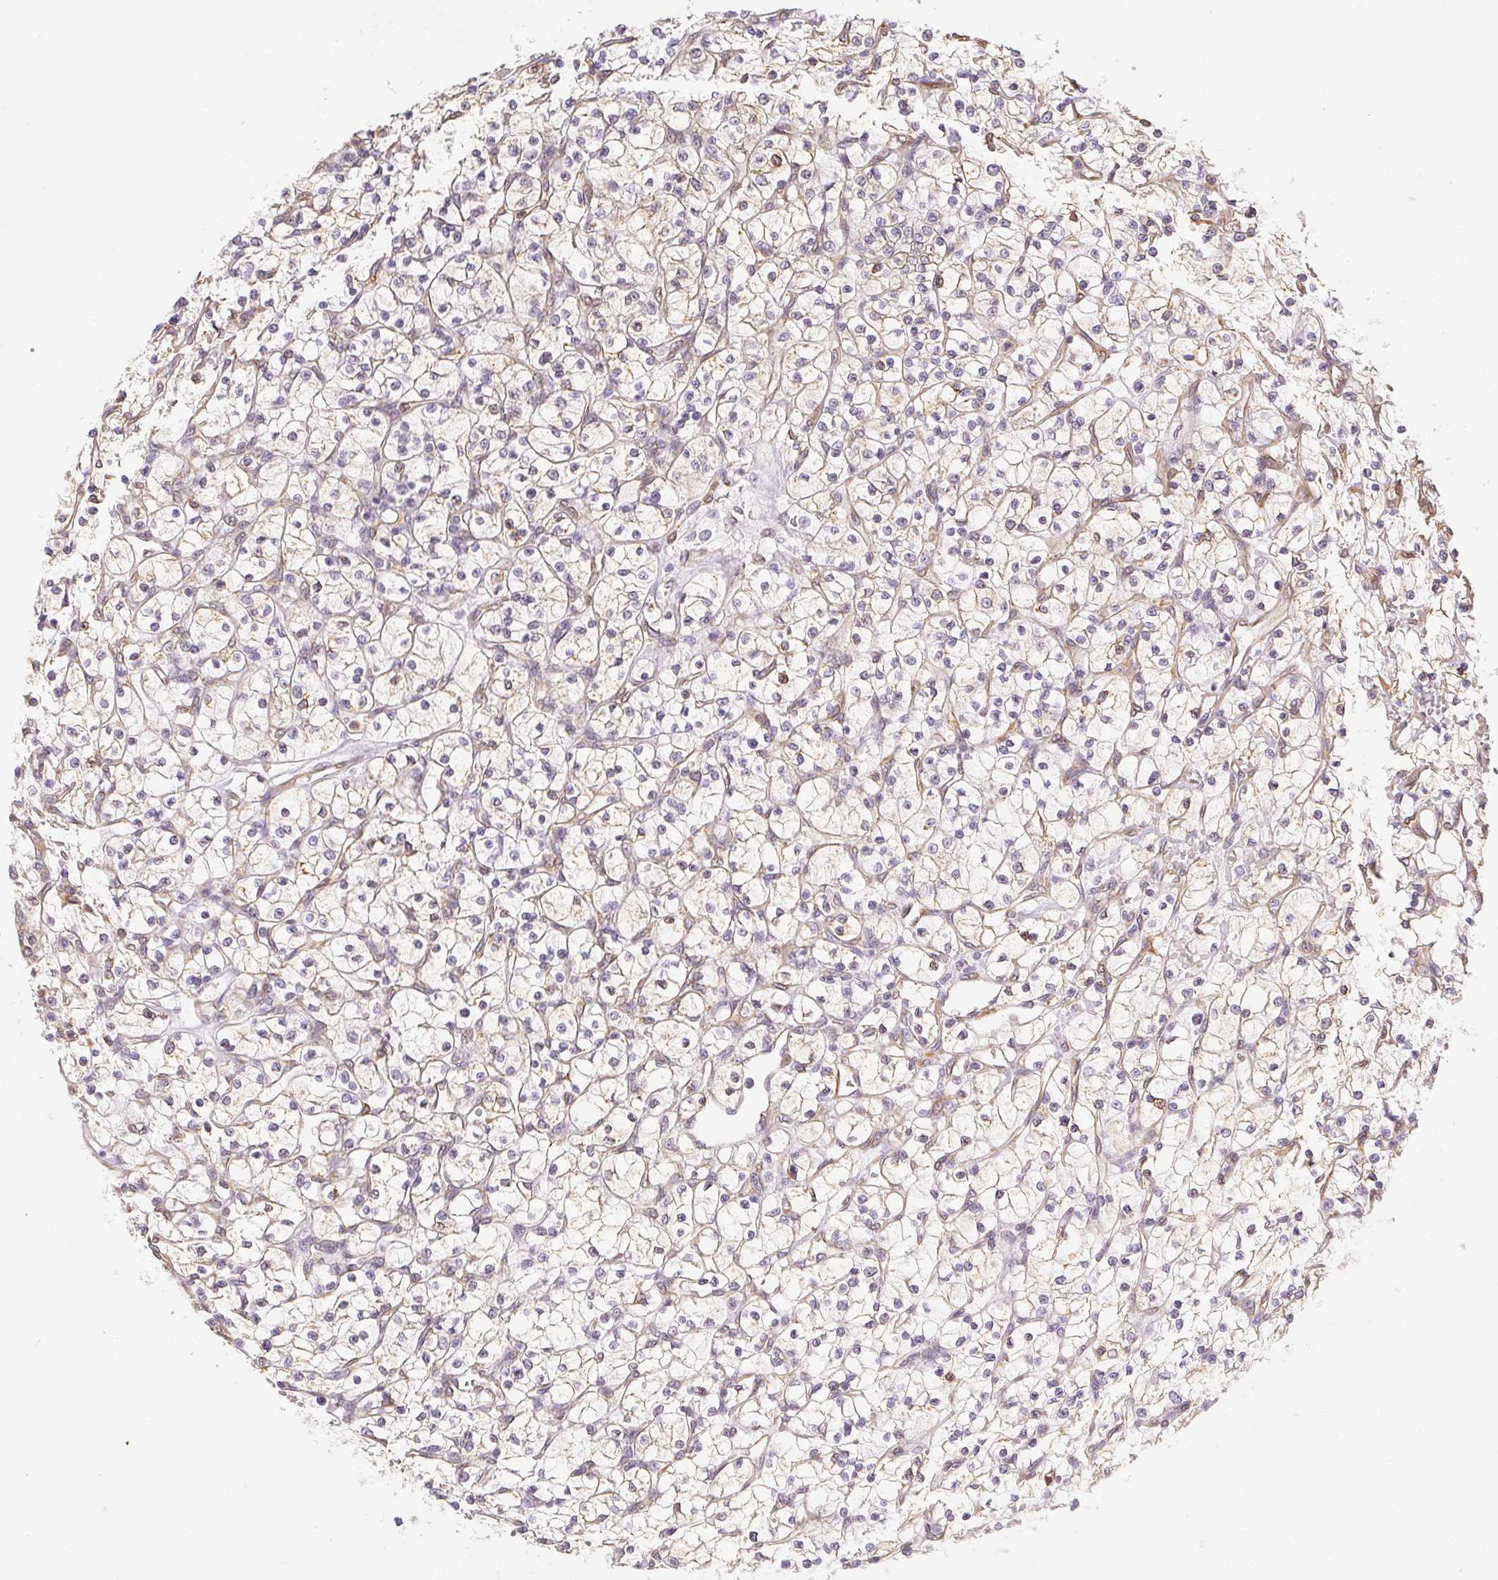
{"staining": {"intensity": "negative", "quantity": "none", "location": "none"}, "tissue": "renal cancer", "cell_type": "Tumor cells", "image_type": "cancer", "snomed": [{"axis": "morphology", "description": "Adenocarcinoma, NOS"}, {"axis": "topography", "description": "Kidney"}], "caption": "The photomicrograph demonstrates no staining of tumor cells in renal cancer.", "gene": "RSBN1", "patient": {"sex": "female", "age": 64}}